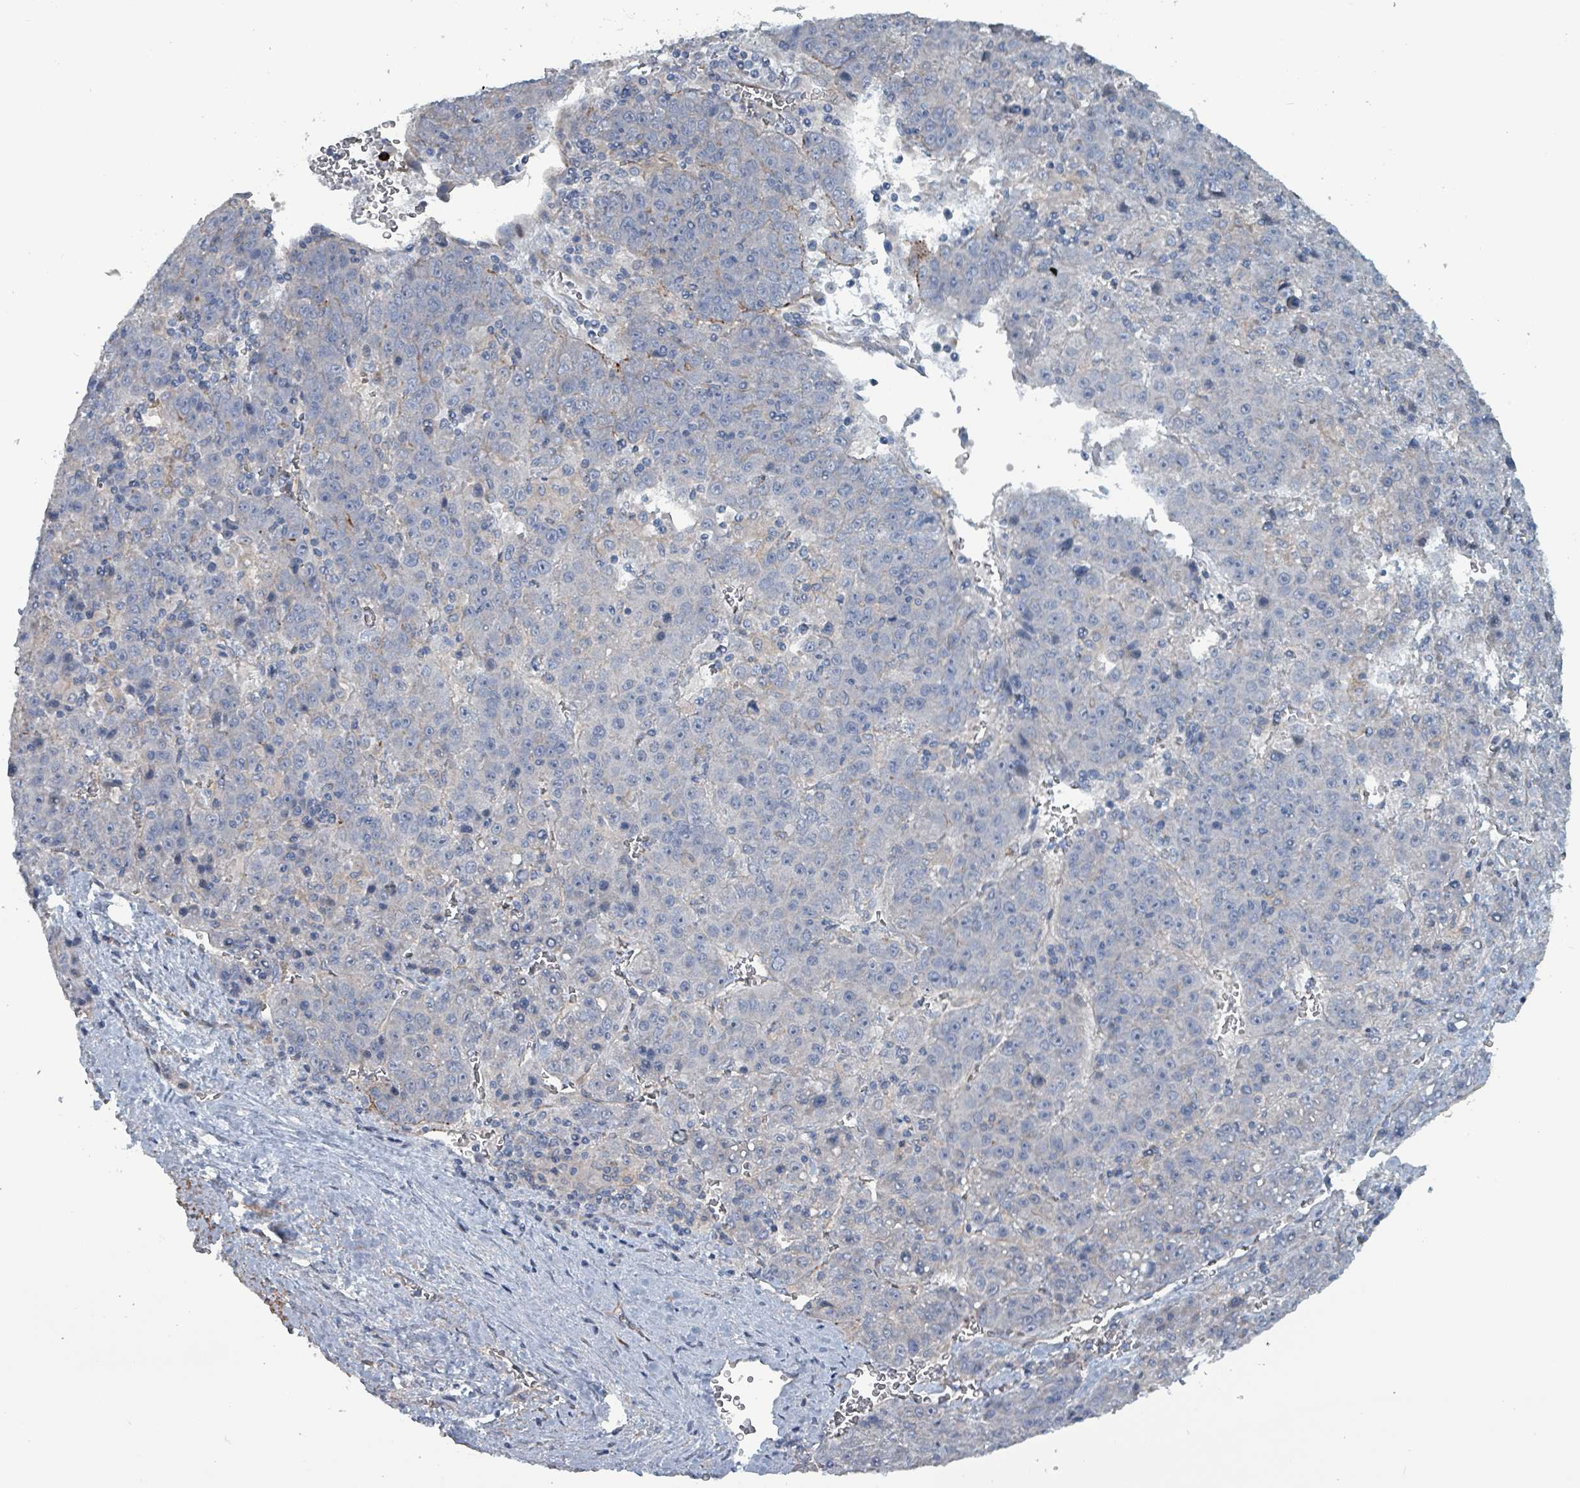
{"staining": {"intensity": "negative", "quantity": "none", "location": "none"}, "tissue": "liver cancer", "cell_type": "Tumor cells", "image_type": "cancer", "snomed": [{"axis": "morphology", "description": "Carcinoma, Hepatocellular, NOS"}, {"axis": "topography", "description": "Liver"}], "caption": "A high-resolution micrograph shows IHC staining of liver hepatocellular carcinoma, which exhibits no significant expression in tumor cells. Brightfield microscopy of IHC stained with DAB (brown) and hematoxylin (blue), captured at high magnification.", "gene": "TAAR5", "patient": {"sex": "female", "age": 53}}